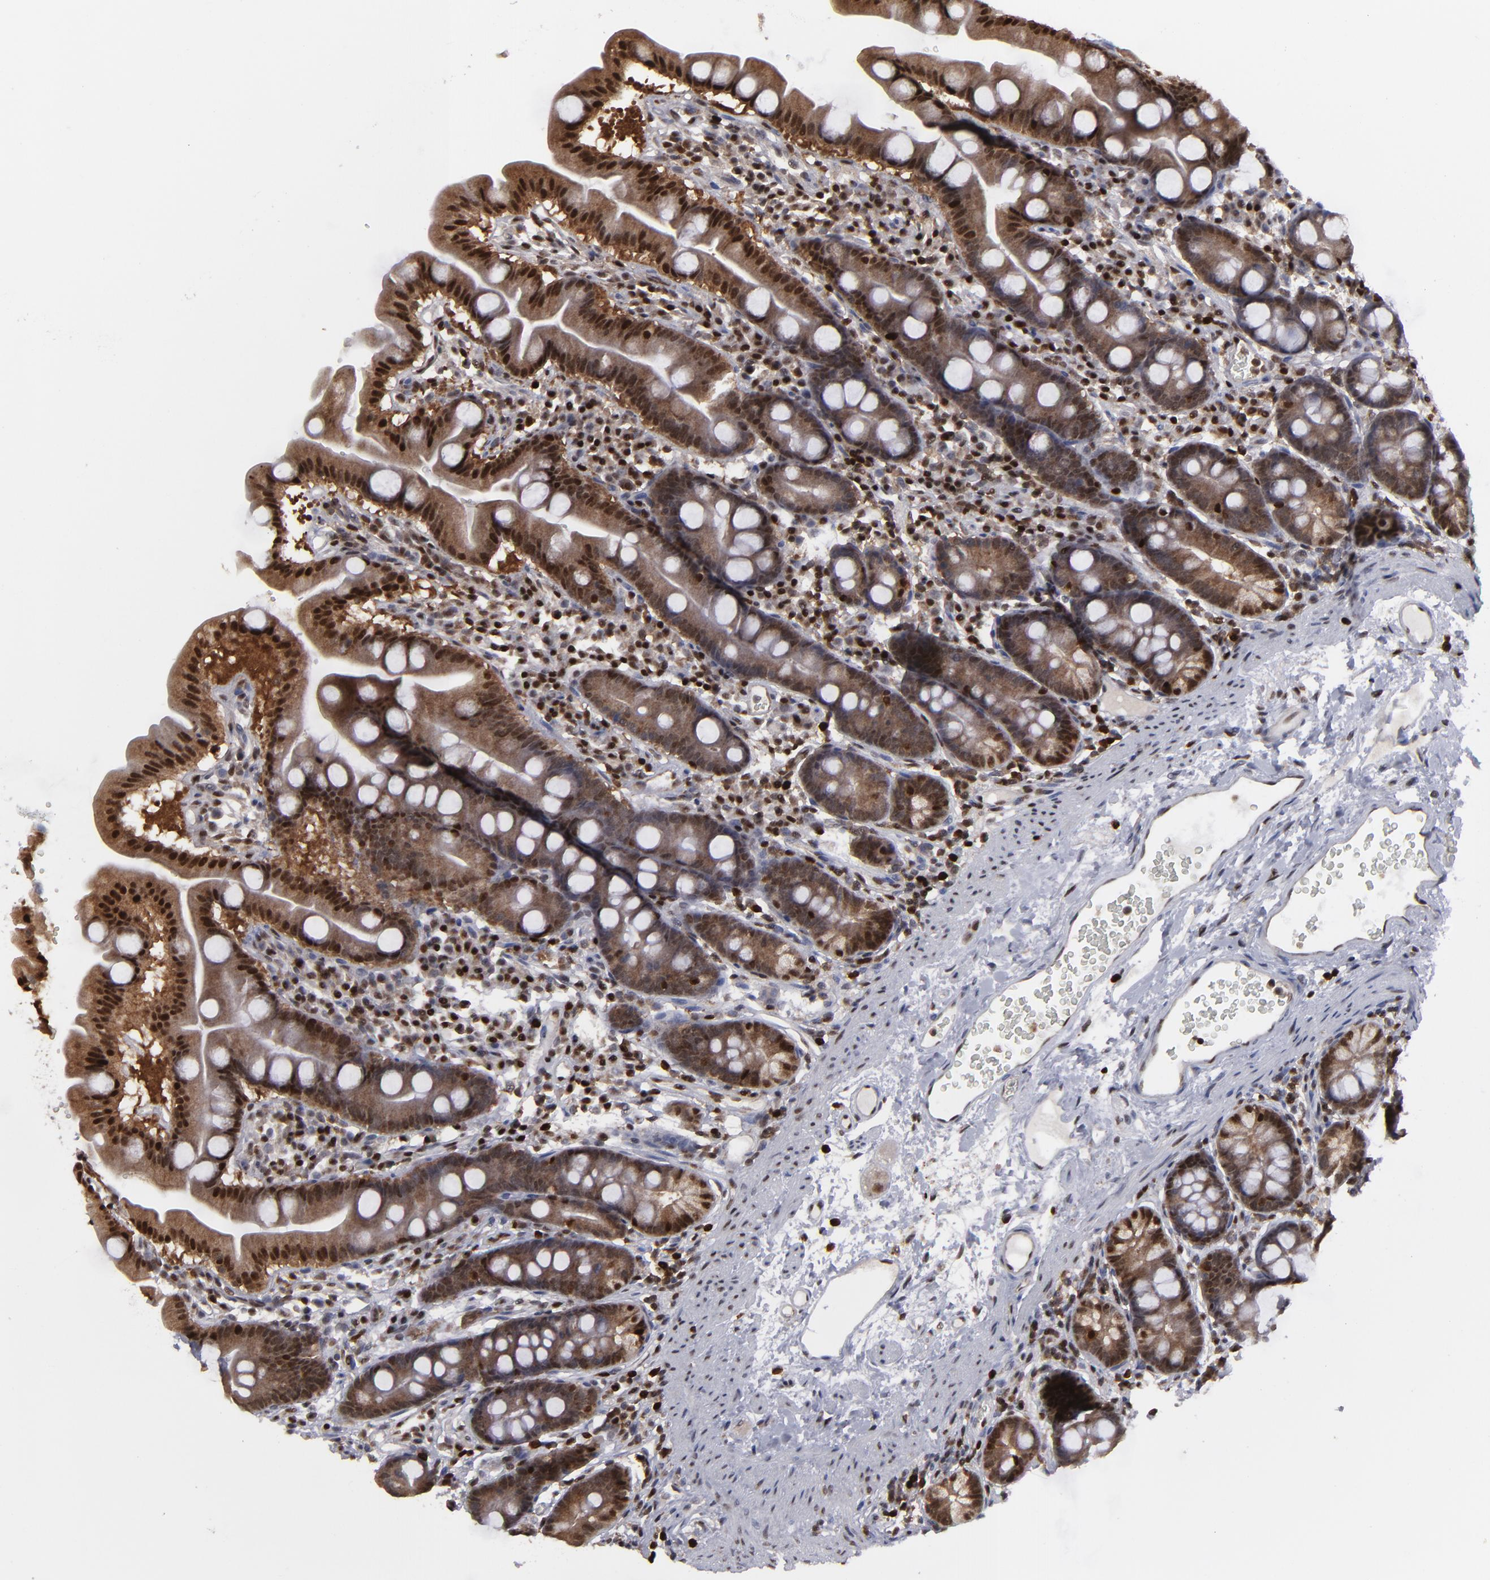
{"staining": {"intensity": "moderate", "quantity": ">75%", "location": "cytoplasmic/membranous,nuclear"}, "tissue": "duodenum", "cell_type": "Glandular cells", "image_type": "normal", "snomed": [{"axis": "morphology", "description": "Normal tissue, NOS"}, {"axis": "topography", "description": "Duodenum"}], "caption": "Protein expression by immunohistochemistry (IHC) displays moderate cytoplasmic/membranous,nuclear staining in approximately >75% of glandular cells in benign duodenum. The staining was performed using DAB, with brown indicating positive protein expression. Nuclei are stained blue with hematoxylin.", "gene": "GSR", "patient": {"sex": "male", "age": 50}}